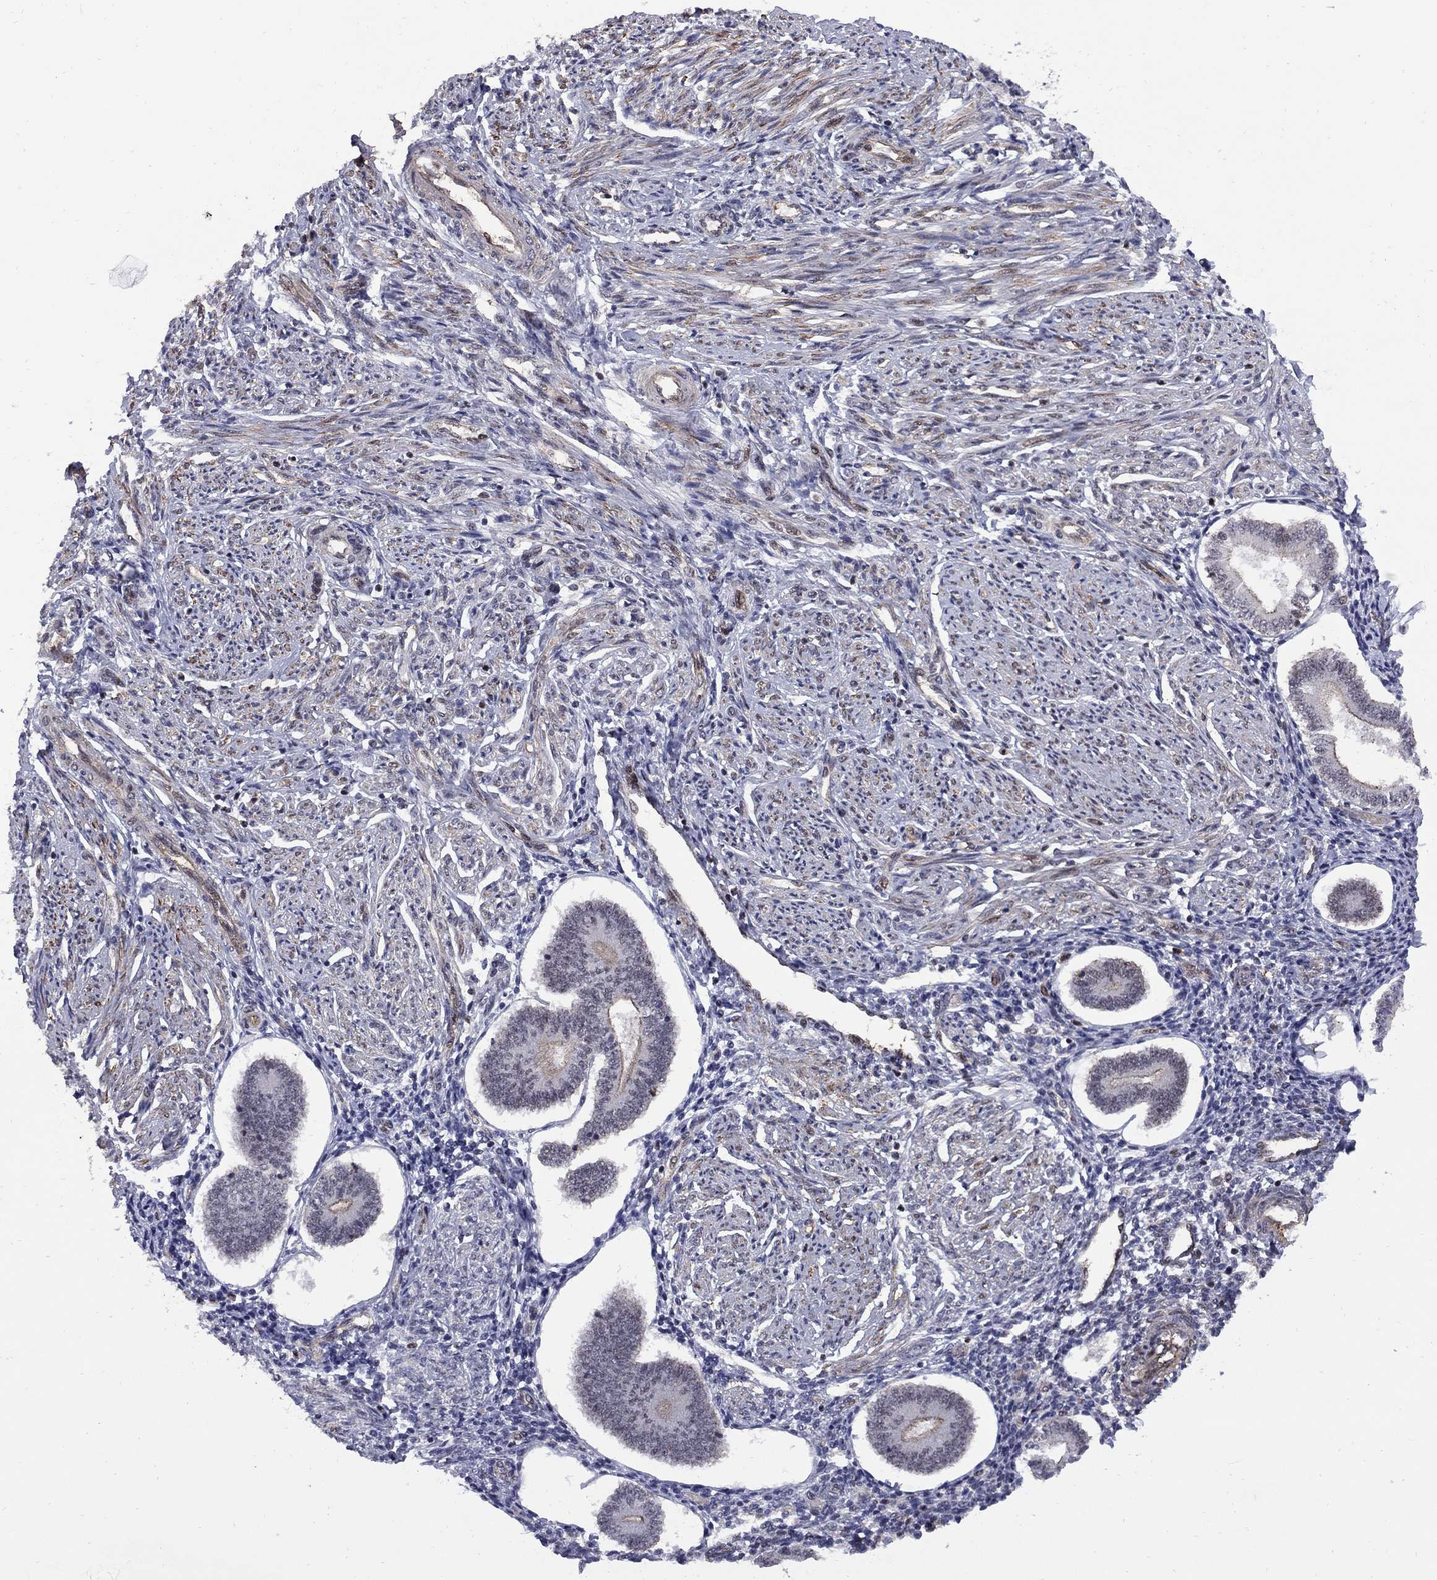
{"staining": {"intensity": "negative", "quantity": "none", "location": "none"}, "tissue": "endometrium", "cell_type": "Cells in endometrial stroma", "image_type": "normal", "snomed": [{"axis": "morphology", "description": "Normal tissue, NOS"}, {"axis": "topography", "description": "Endometrium"}], "caption": "The photomicrograph displays no staining of cells in endometrial stroma in normal endometrium. The staining was performed using DAB (3,3'-diaminobenzidine) to visualize the protein expression in brown, while the nuclei were stained in blue with hematoxylin (Magnification: 20x).", "gene": "BRF1", "patient": {"sex": "female", "age": 40}}